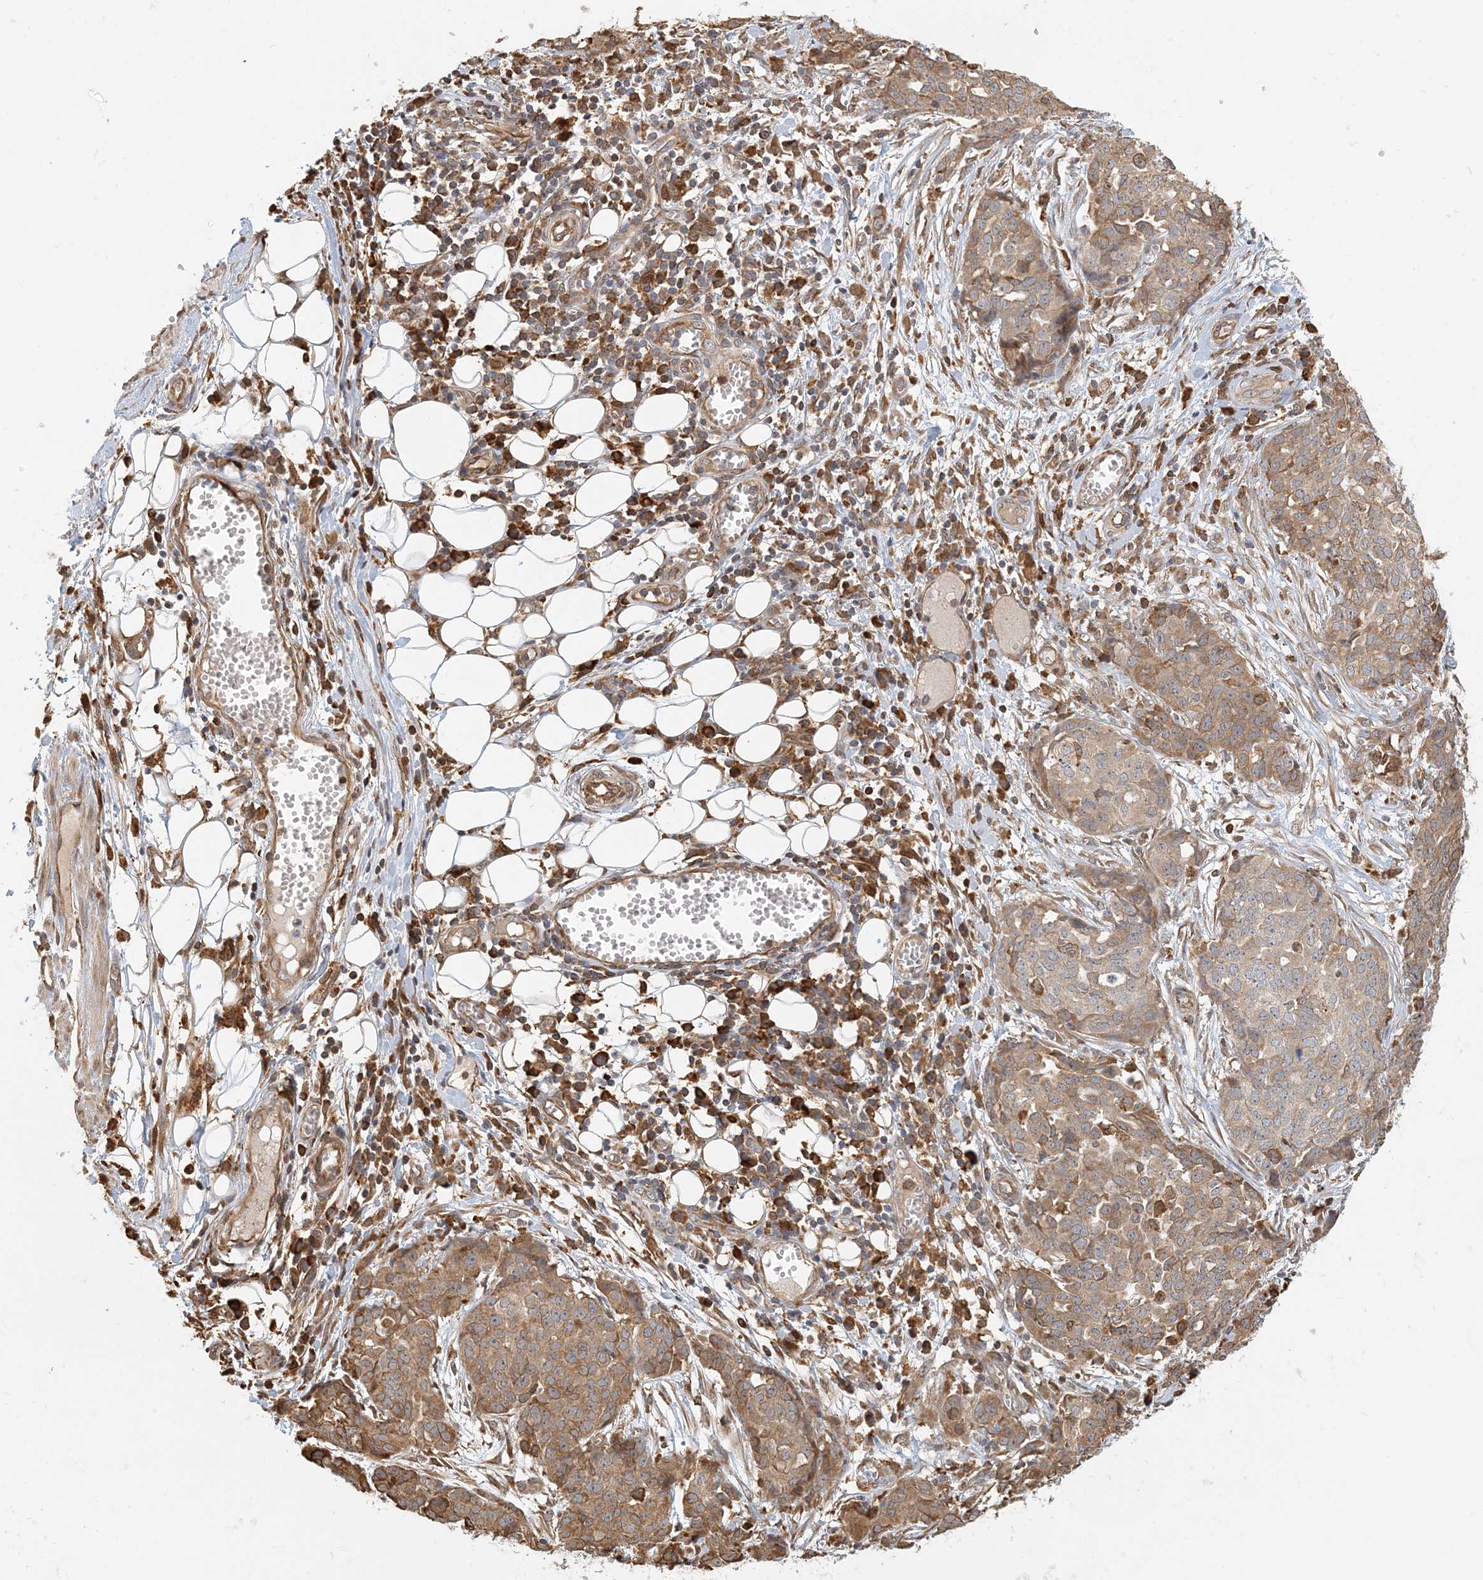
{"staining": {"intensity": "moderate", "quantity": ">75%", "location": "cytoplasmic/membranous"}, "tissue": "ovarian cancer", "cell_type": "Tumor cells", "image_type": "cancer", "snomed": [{"axis": "morphology", "description": "Cystadenocarcinoma, serous, NOS"}, {"axis": "topography", "description": "Soft tissue"}, {"axis": "topography", "description": "Ovary"}], "caption": "The histopathology image shows staining of ovarian serous cystadenocarcinoma, revealing moderate cytoplasmic/membranous protein positivity (brown color) within tumor cells. (IHC, brightfield microscopy, high magnification).", "gene": "HNMT", "patient": {"sex": "female", "age": 57}}